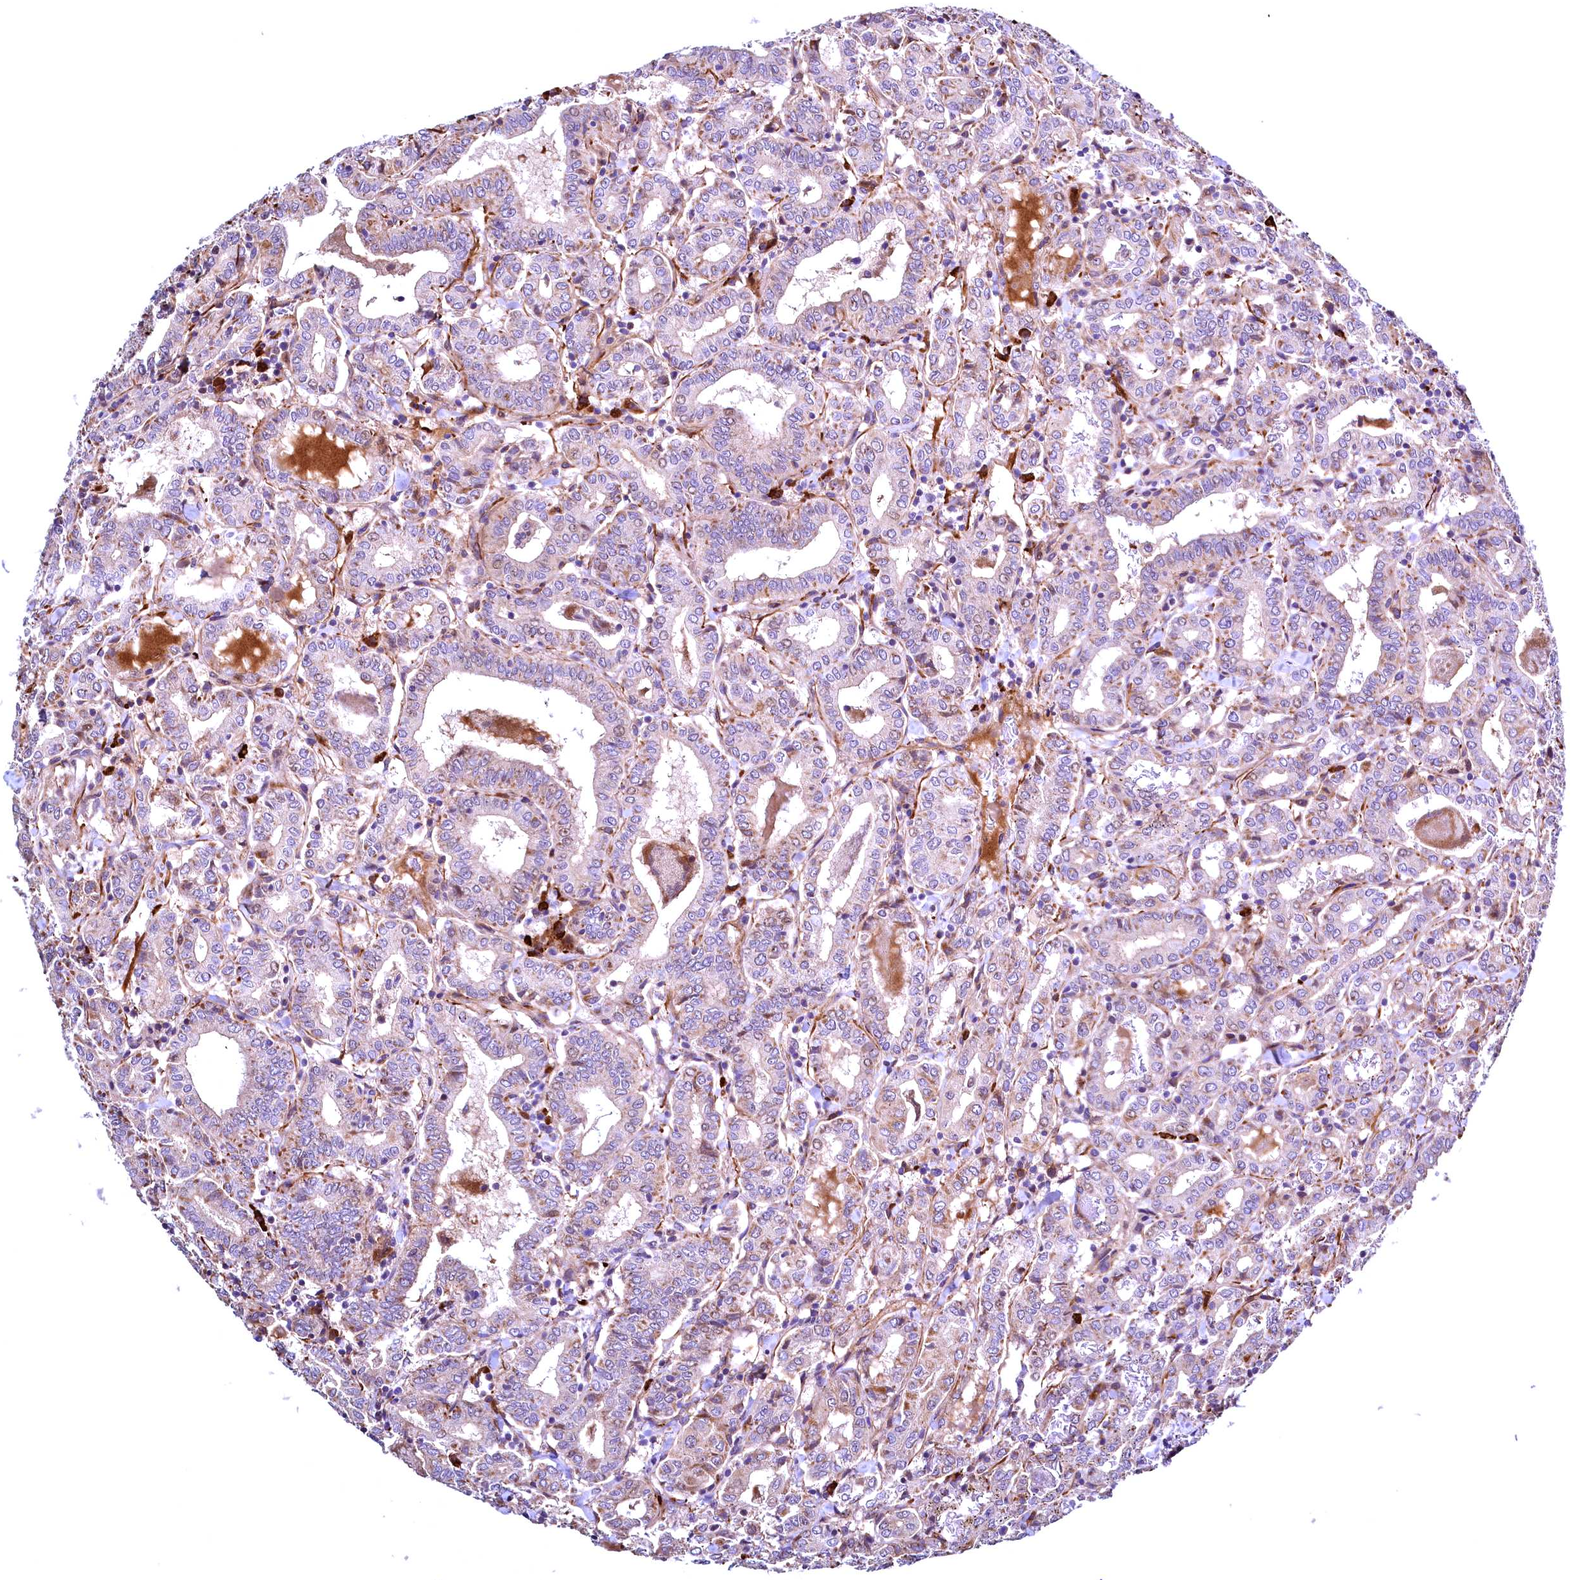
{"staining": {"intensity": "weak", "quantity": "25%-75%", "location": "cytoplasmic/membranous"}, "tissue": "thyroid cancer", "cell_type": "Tumor cells", "image_type": "cancer", "snomed": [{"axis": "morphology", "description": "Papillary adenocarcinoma, NOS"}, {"axis": "topography", "description": "Thyroid gland"}], "caption": "Brown immunohistochemical staining in human thyroid cancer (papillary adenocarcinoma) exhibits weak cytoplasmic/membranous positivity in about 25%-75% of tumor cells.", "gene": "RBFA", "patient": {"sex": "female", "age": 72}}